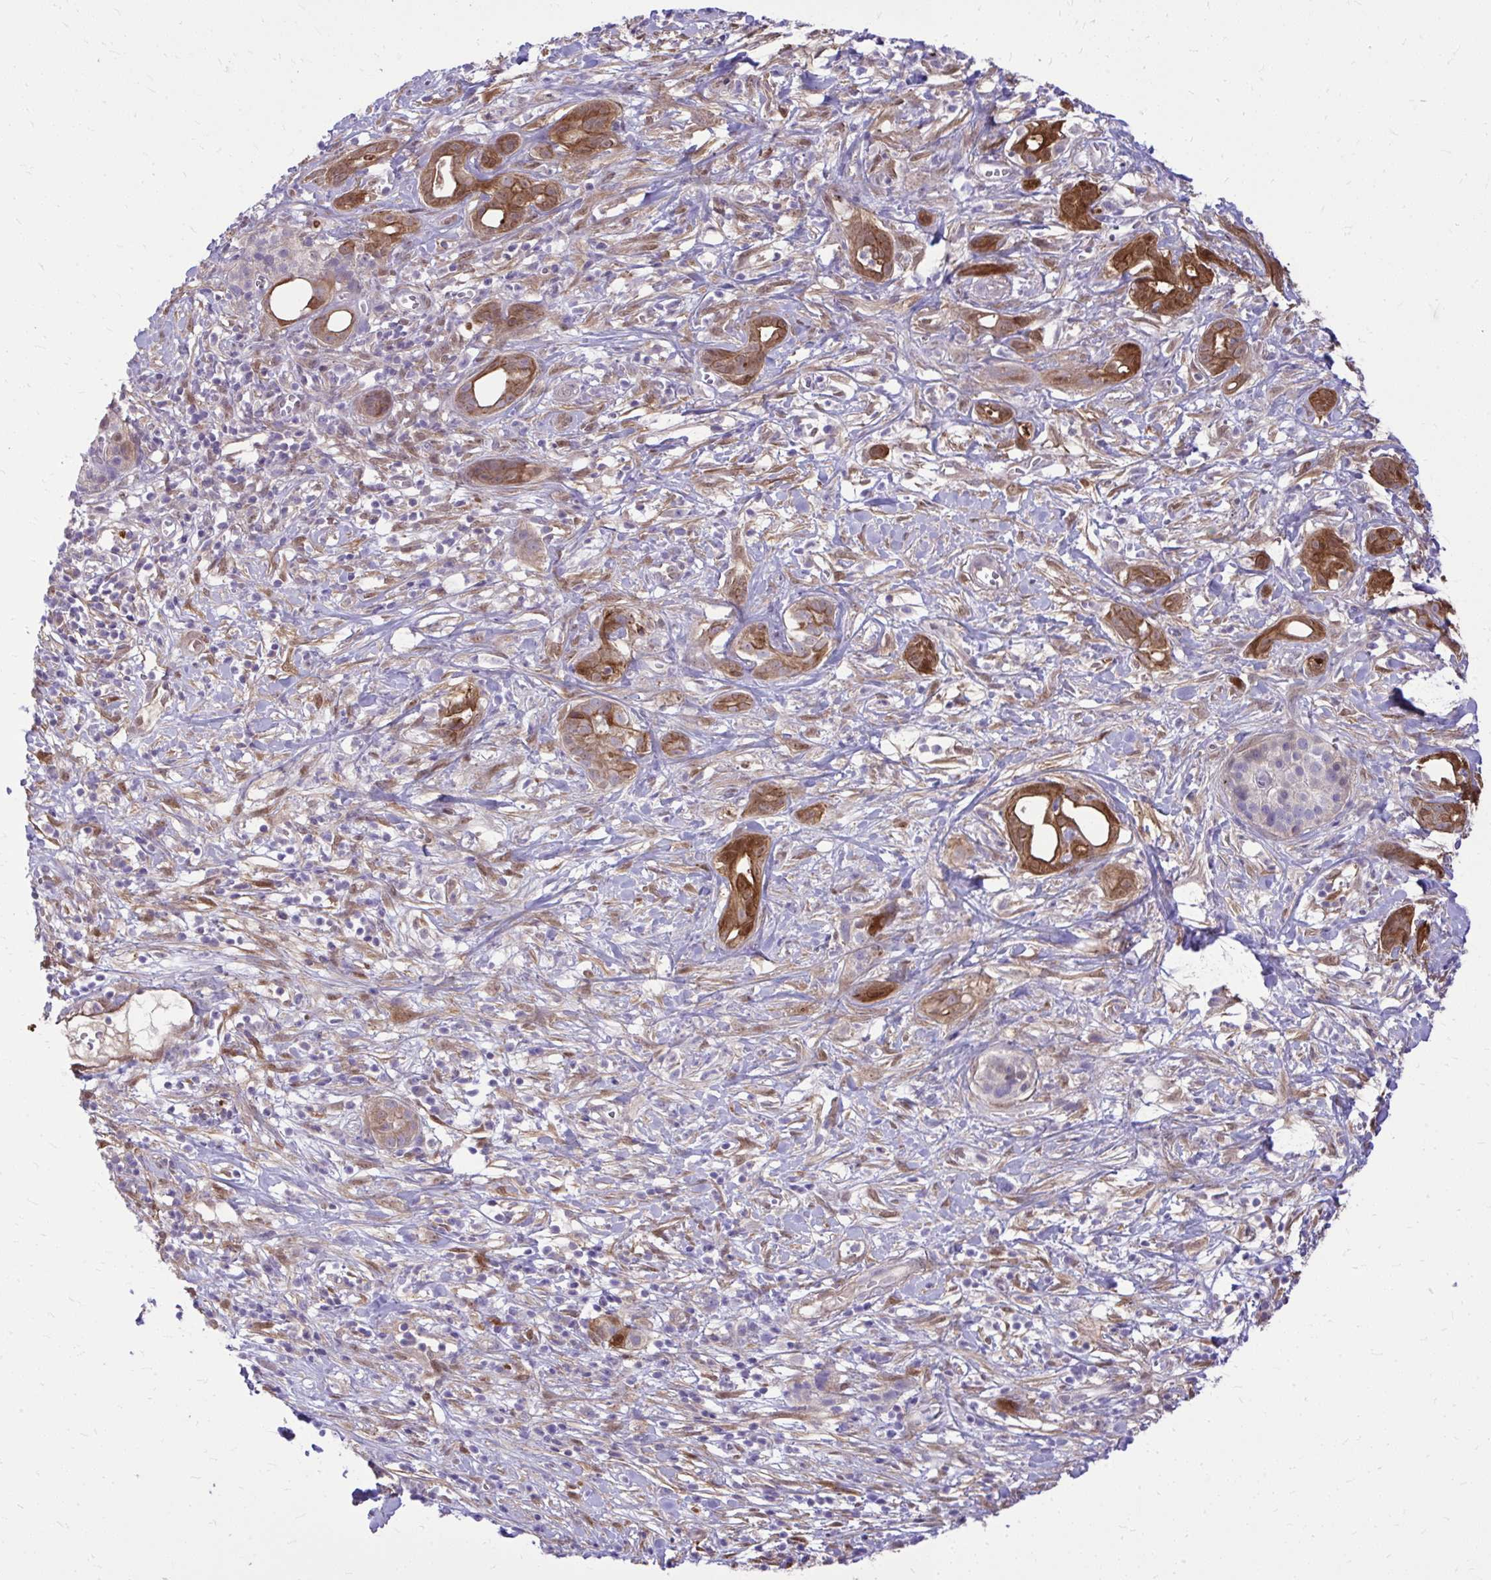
{"staining": {"intensity": "strong", "quantity": ">75%", "location": "cytoplasmic/membranous"}, "tissue": "pancreatic cancer", "cell_type": "Tumor cells", "image_type": "cancer", "snomed": [{"axis": "morphology", "description": "Adenocarcinoma, NOS"}, {"axis": "topography", "description": "Pancreas"}], "caption": "Tumor cells exhibit high levels of strong cytoplasmic/membranous positivity in about >75% of cells in pancreatic cancer. Nuclei are stained in blue.", "gene": "NNMT", "patient": {"sex": "male", "age": 61}}